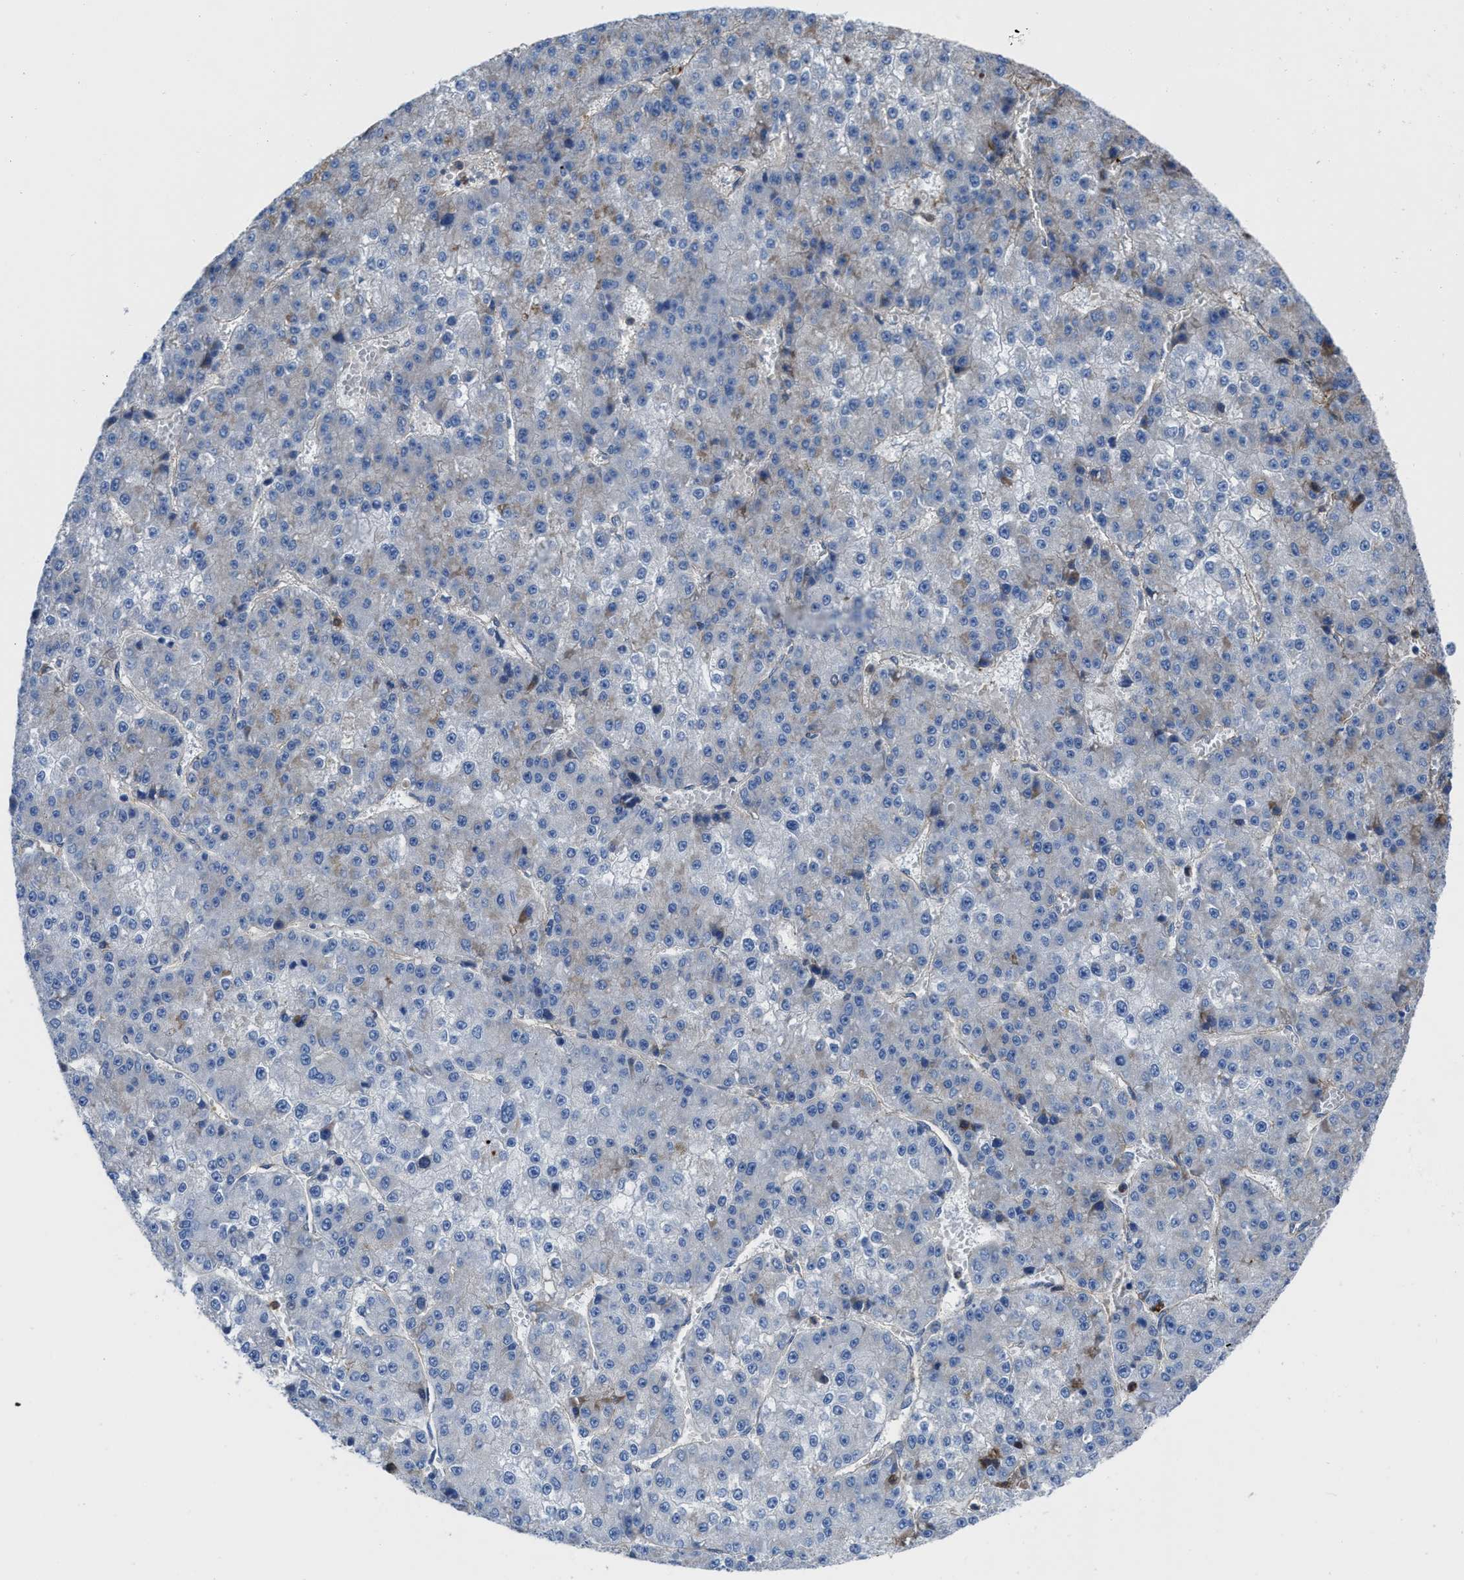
{"staining": {"intensity": "negative", "quantity": "none", "location": "none"}, "tissue": "liver cancer", "cell_type": "Tumor cells", "image_type": "cancer", "snomed": [{"axis": "morphology", "description": "Carcinoma, Hepatocellular, NOS"}, {"axis": "topography", "description": "Liver"}], "caption": "The image demonstrates no staining of tumor cells in liver hepatocellular carcinoma.", "gene": "TRIOBP", "patient": {"sex": "female", "age": 73}}